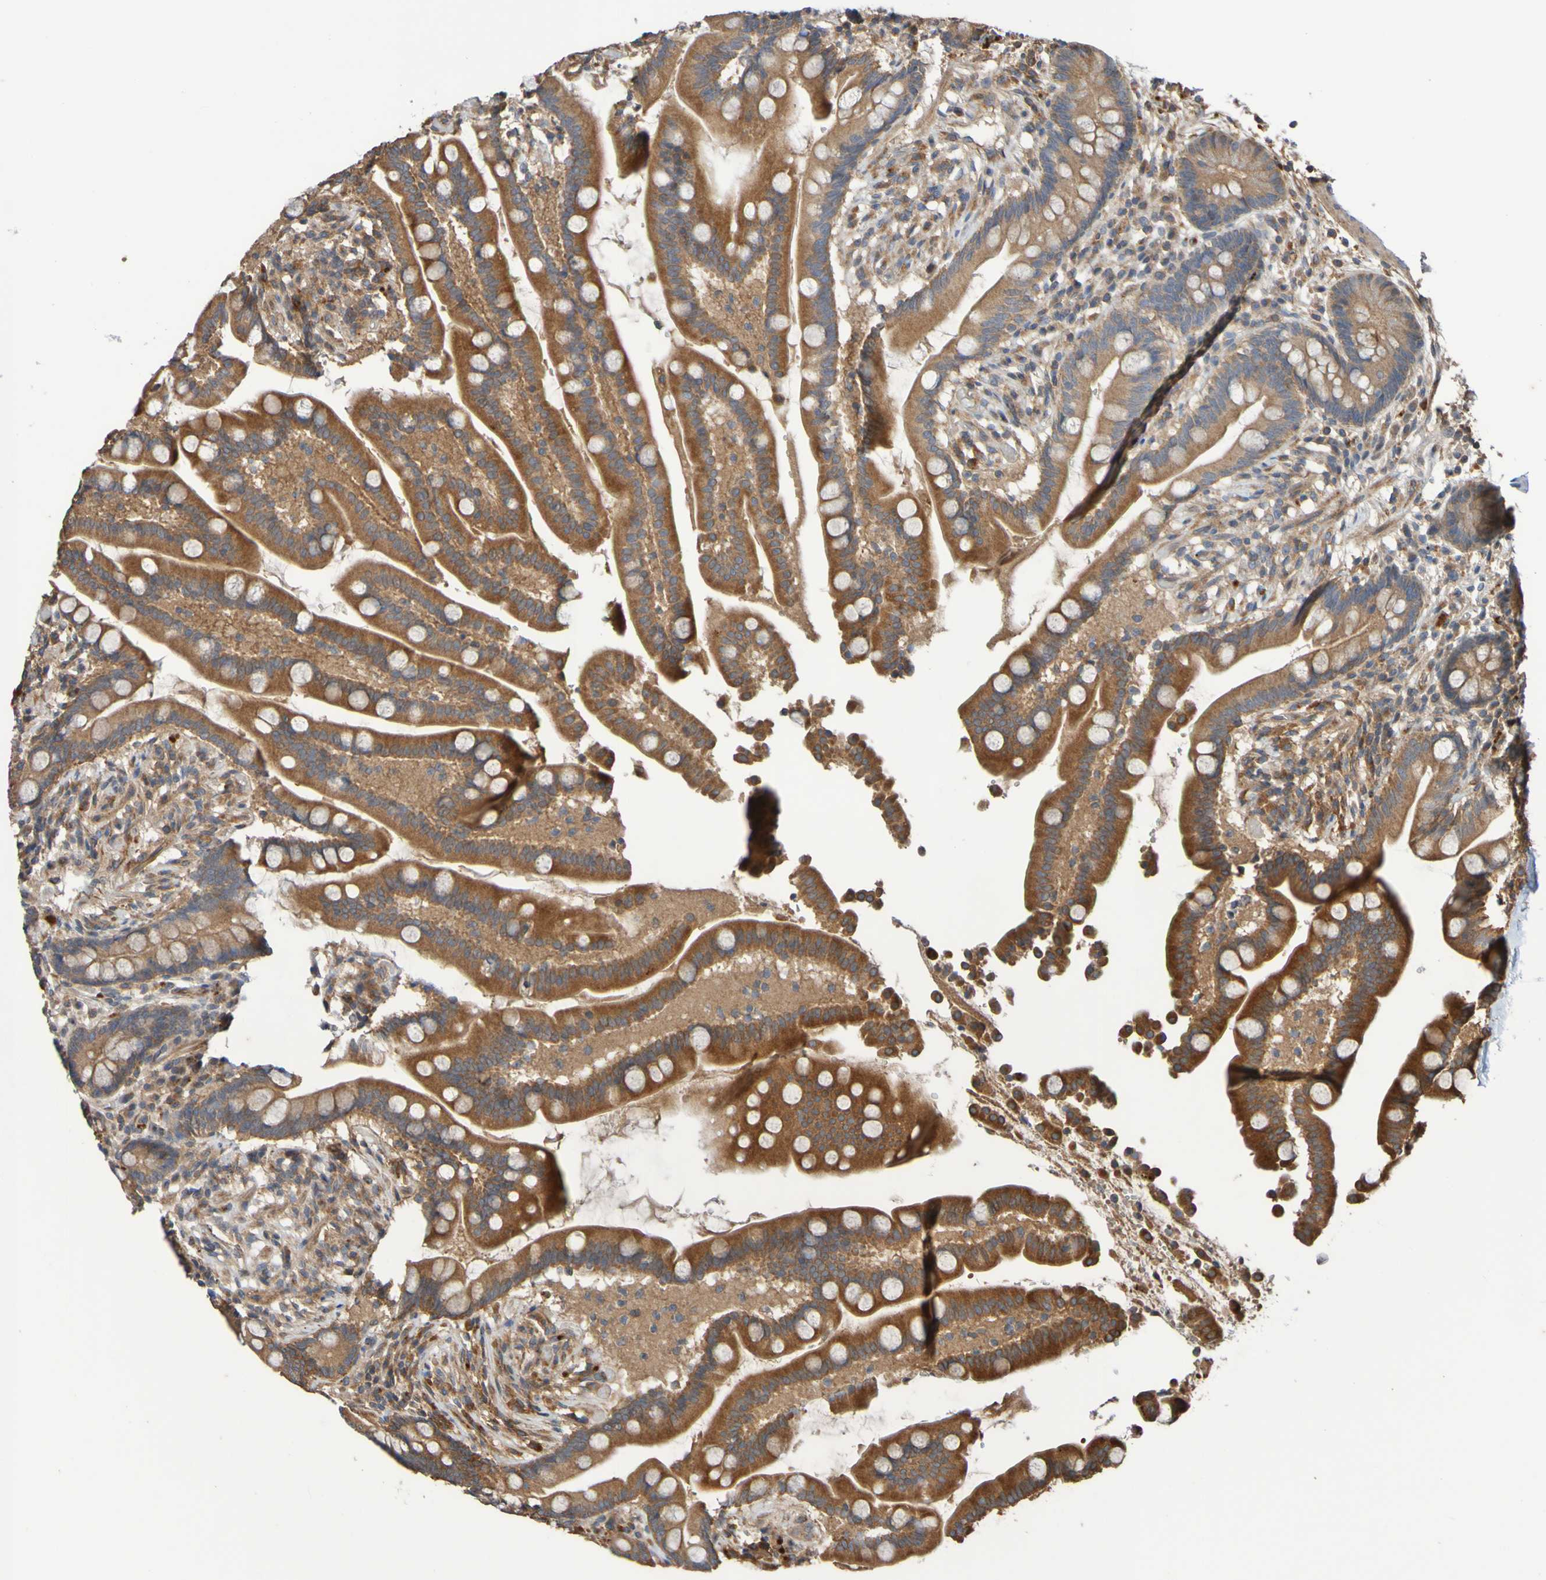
{"staining": {"intensity": "moderate", "quantity": ">75%", "location": "cytoplasmic/membranous"}, "tissue": "colon", "cell_type": "Endothelial cells", "image_type": "normal", "snomed": [{"axis": "morphology", "description": "Normal tissue, NOS"}, {"axis": "topography", "description": "Colon"}], "caption": "Colon stained with a brown dye exhibits moderate cytoplasmic/membranous positive positivity in about >75% of endothelial cells.", "gene": "UCN", "patient": {"sex": "male", "age": 73}}